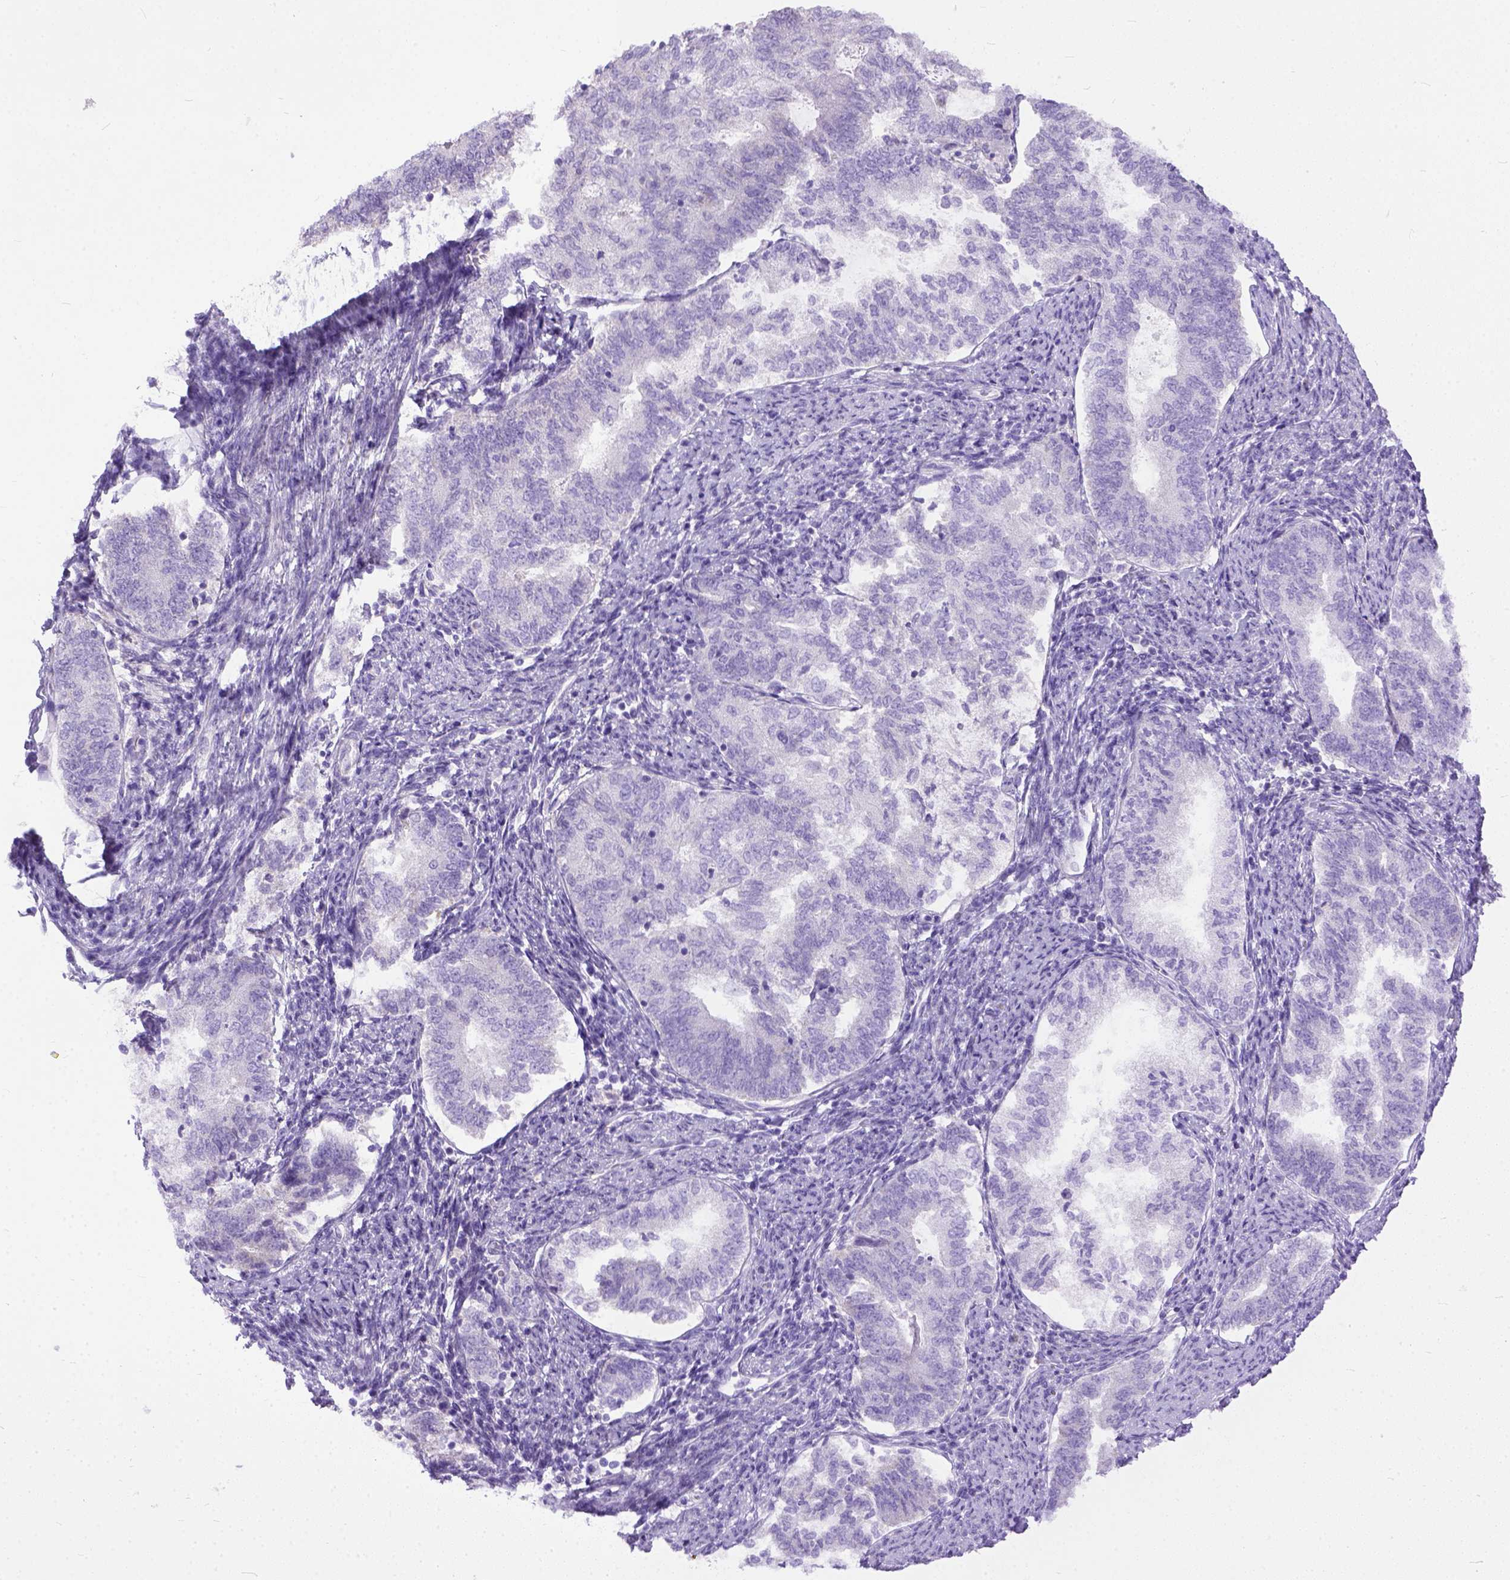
{"staining": {"intensity": "negative", "quantity": "none", "location": "none"}, "tissue": "endometrial cancer", "cell_type": "Tumor cells", "image_type": "cancer", "snomed": [{"axis": "morphology", "description": "Adenocarcinoma, NOS"}, {"axis": "topography", "description": "Endometrium"}], "caption": "This is an immunohistochemistry photomicrograph of adenocarcinoma (endometrial). There is no positivity in tumor cells.", "gene": "PLK5", "patient": {"sex": "female", "age": 65}}